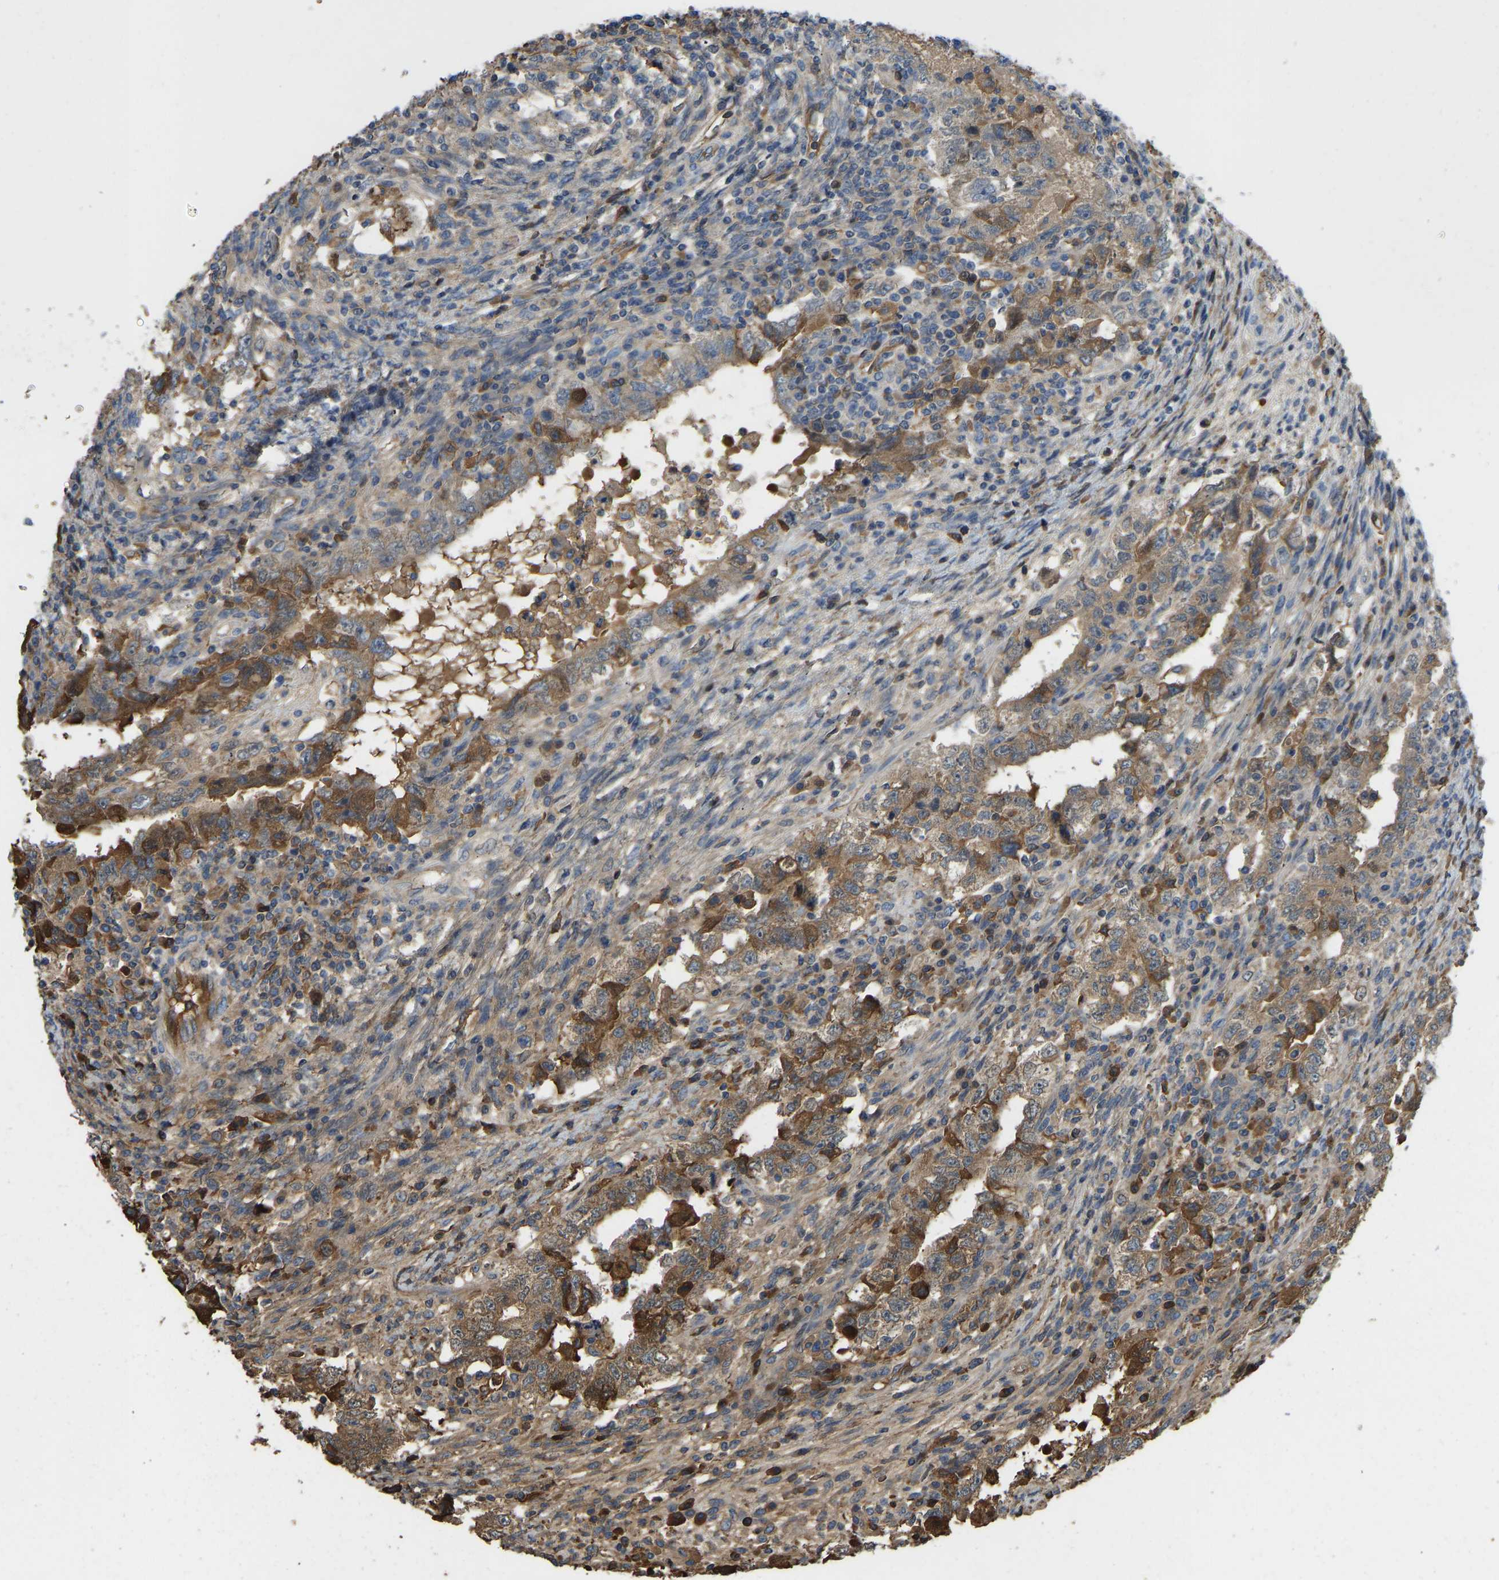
{"staining": {"intensity": "moderate", "quantity": ">75%", "location": "cytoplasmic/membranous"}, "tissue": "testis cancer", "cell_type": "Tumor cells", "image_type": "cancer", "snomed": [{"axis": "morphology", "description": "Carcinoma, Embryonal, NOS"}, {"axis": "topography", "description": "Testis"}], "caption": "Protein expression analysis of human embryonal carcinoma (testis) reveals moderate cytoplasmic/membranous expression in approximately >75% of tumor cells. (brown staining indicates protein expression, while blue staining denotes nuclei).", "gene": "VCPKMT", "patient": {"sex": "male", "age": 26}}